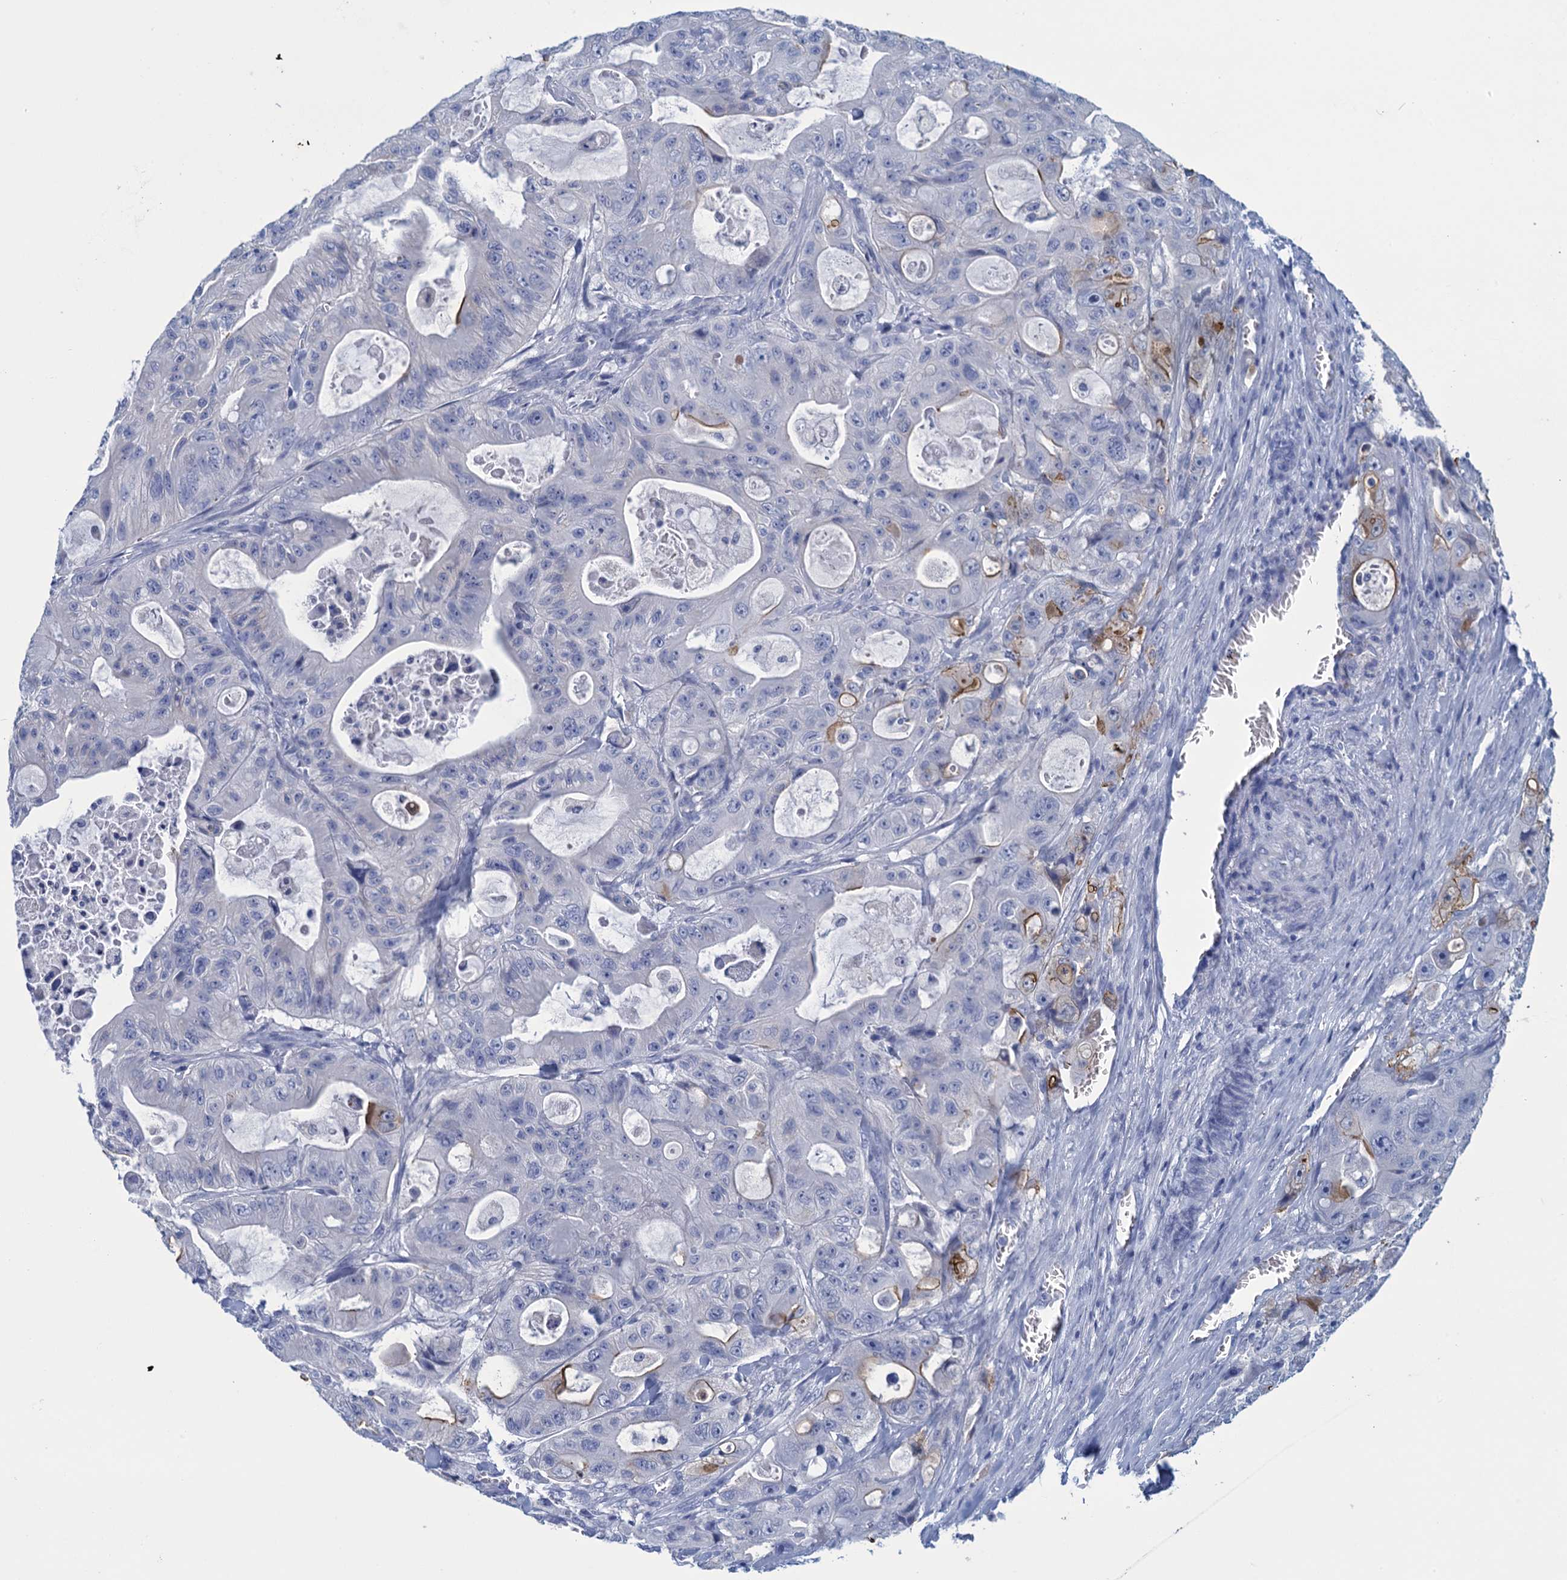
{"staining": {"intensity": "moderate", "quantity": "<25%", "location": "cytoplasmic/membranous"}, "tissue": "colorectal cancer", "cell_type": "Tumor cells", "image_type": "cancer", "snomed": [{"axis": "morphology", "description": "Adenocarcinoma, NOS"}, {"axis": "topography", "description": "Colon"}], "caption": "DAB (3,3'-diaminobenzidine) immunohistochemical staining of colorectal cancer (adenocarcinoma) shows moderate cytoplasmic/membranous protein expression in approximately <25% of tumor cells.", "gene": "SCEL", "patient": {"sex": "female", "age": 46}}